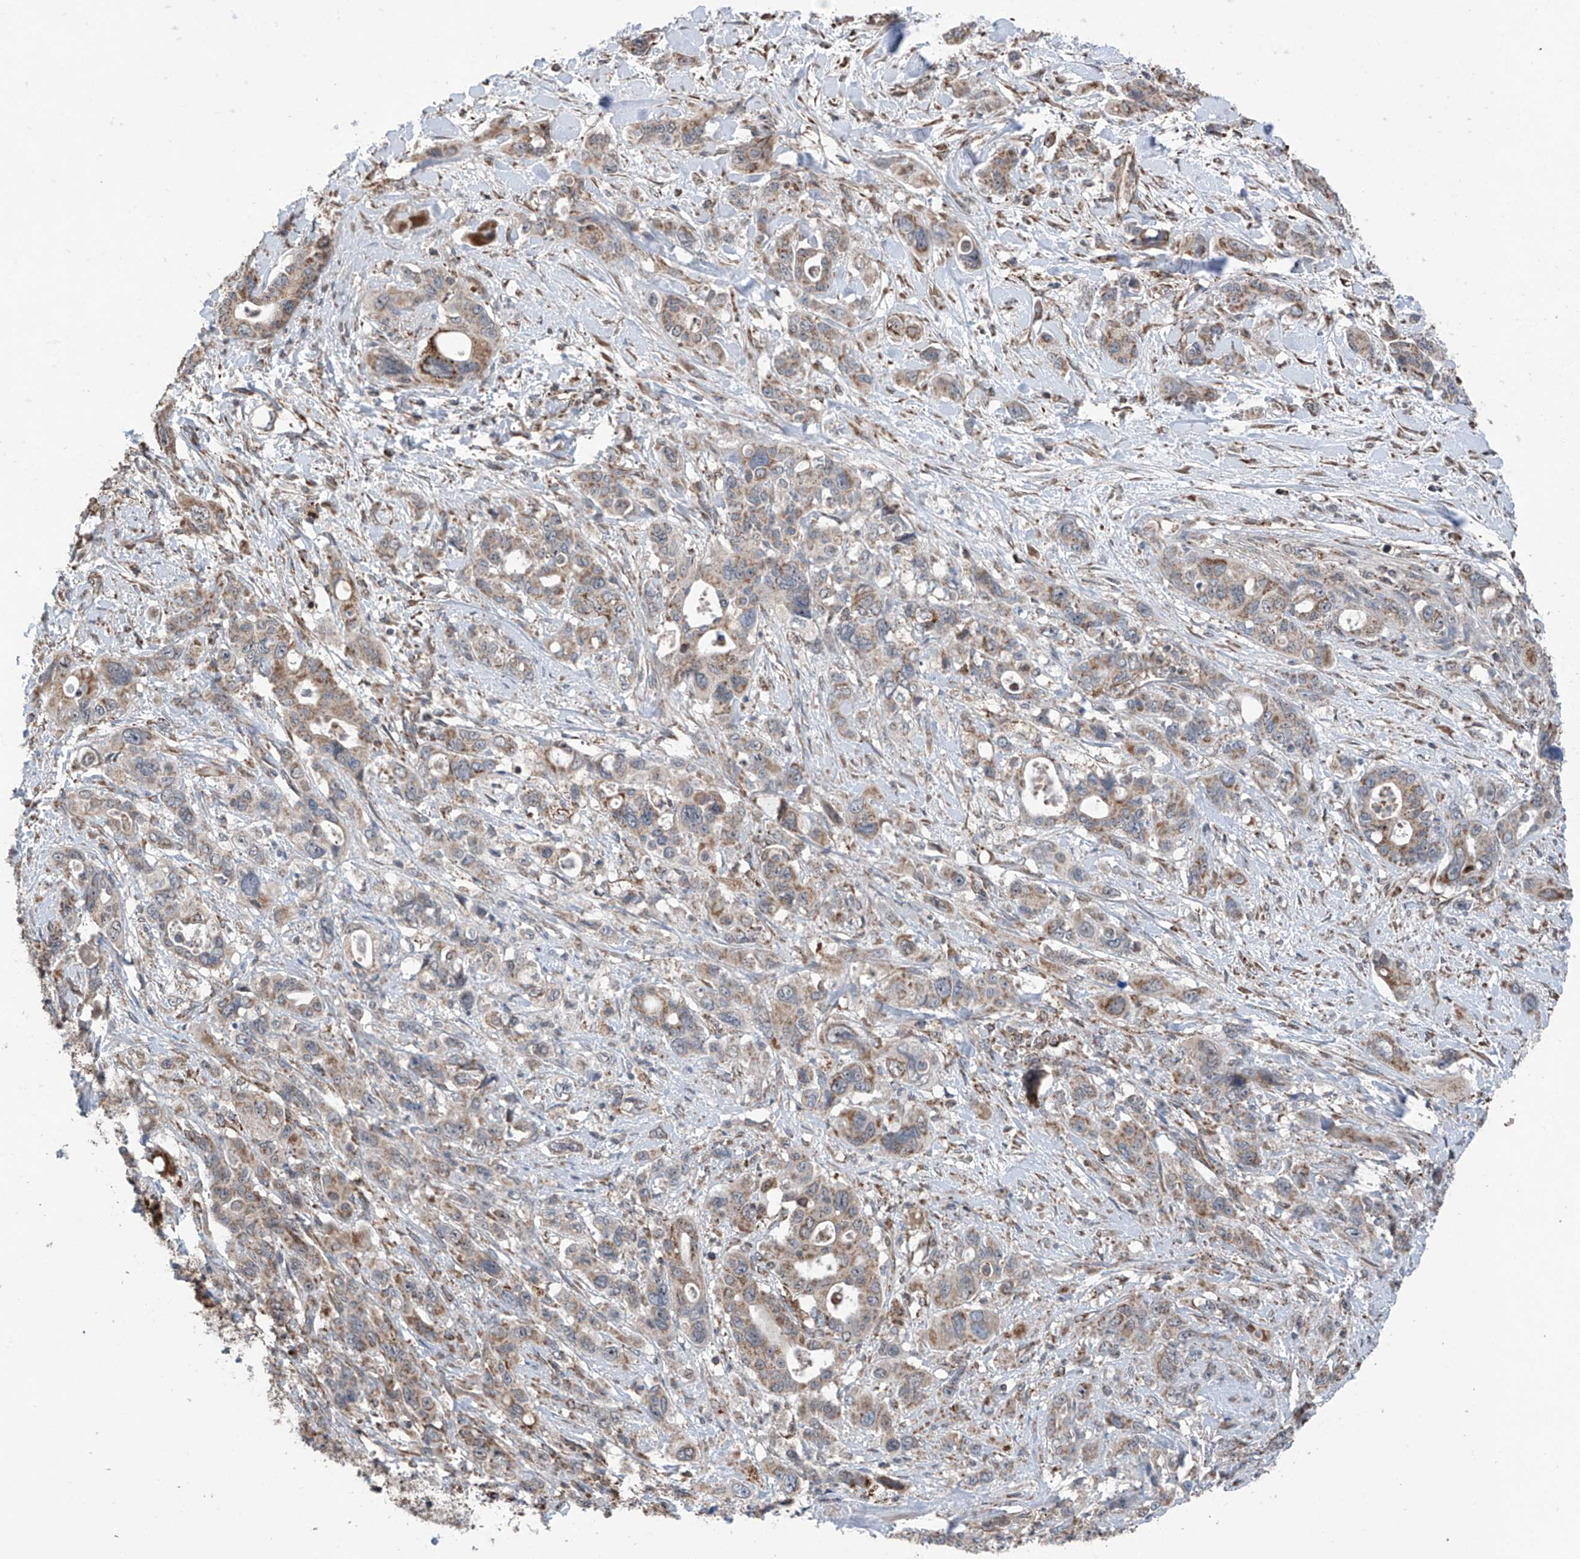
{"staining": {"intensity": "weak", "quantity": "25%-75%", "location": "cytoplasmic/membranous"}, "tissue": "pancreatic cancer", "cell_type": "Tumor cells", "image_type": "cancer", "snomed": [{"axis": "morphology", "description": "Adenocarcinoma, NOS"}, {"axis": "topography", "description": "Pancreas"}], "caption": "DAB immunohistochemical staining of human pancreatic cancer exhibits weak cytoplasmic/membranous protein staining in about 25%-75% of tumor cells. Using DAB (brown) and hematoxylin (blue) stains, captured at high magnification using brightfield microscopy.", "gene": "SAMD3", "patient": {"sex": "male", "age": 46}}